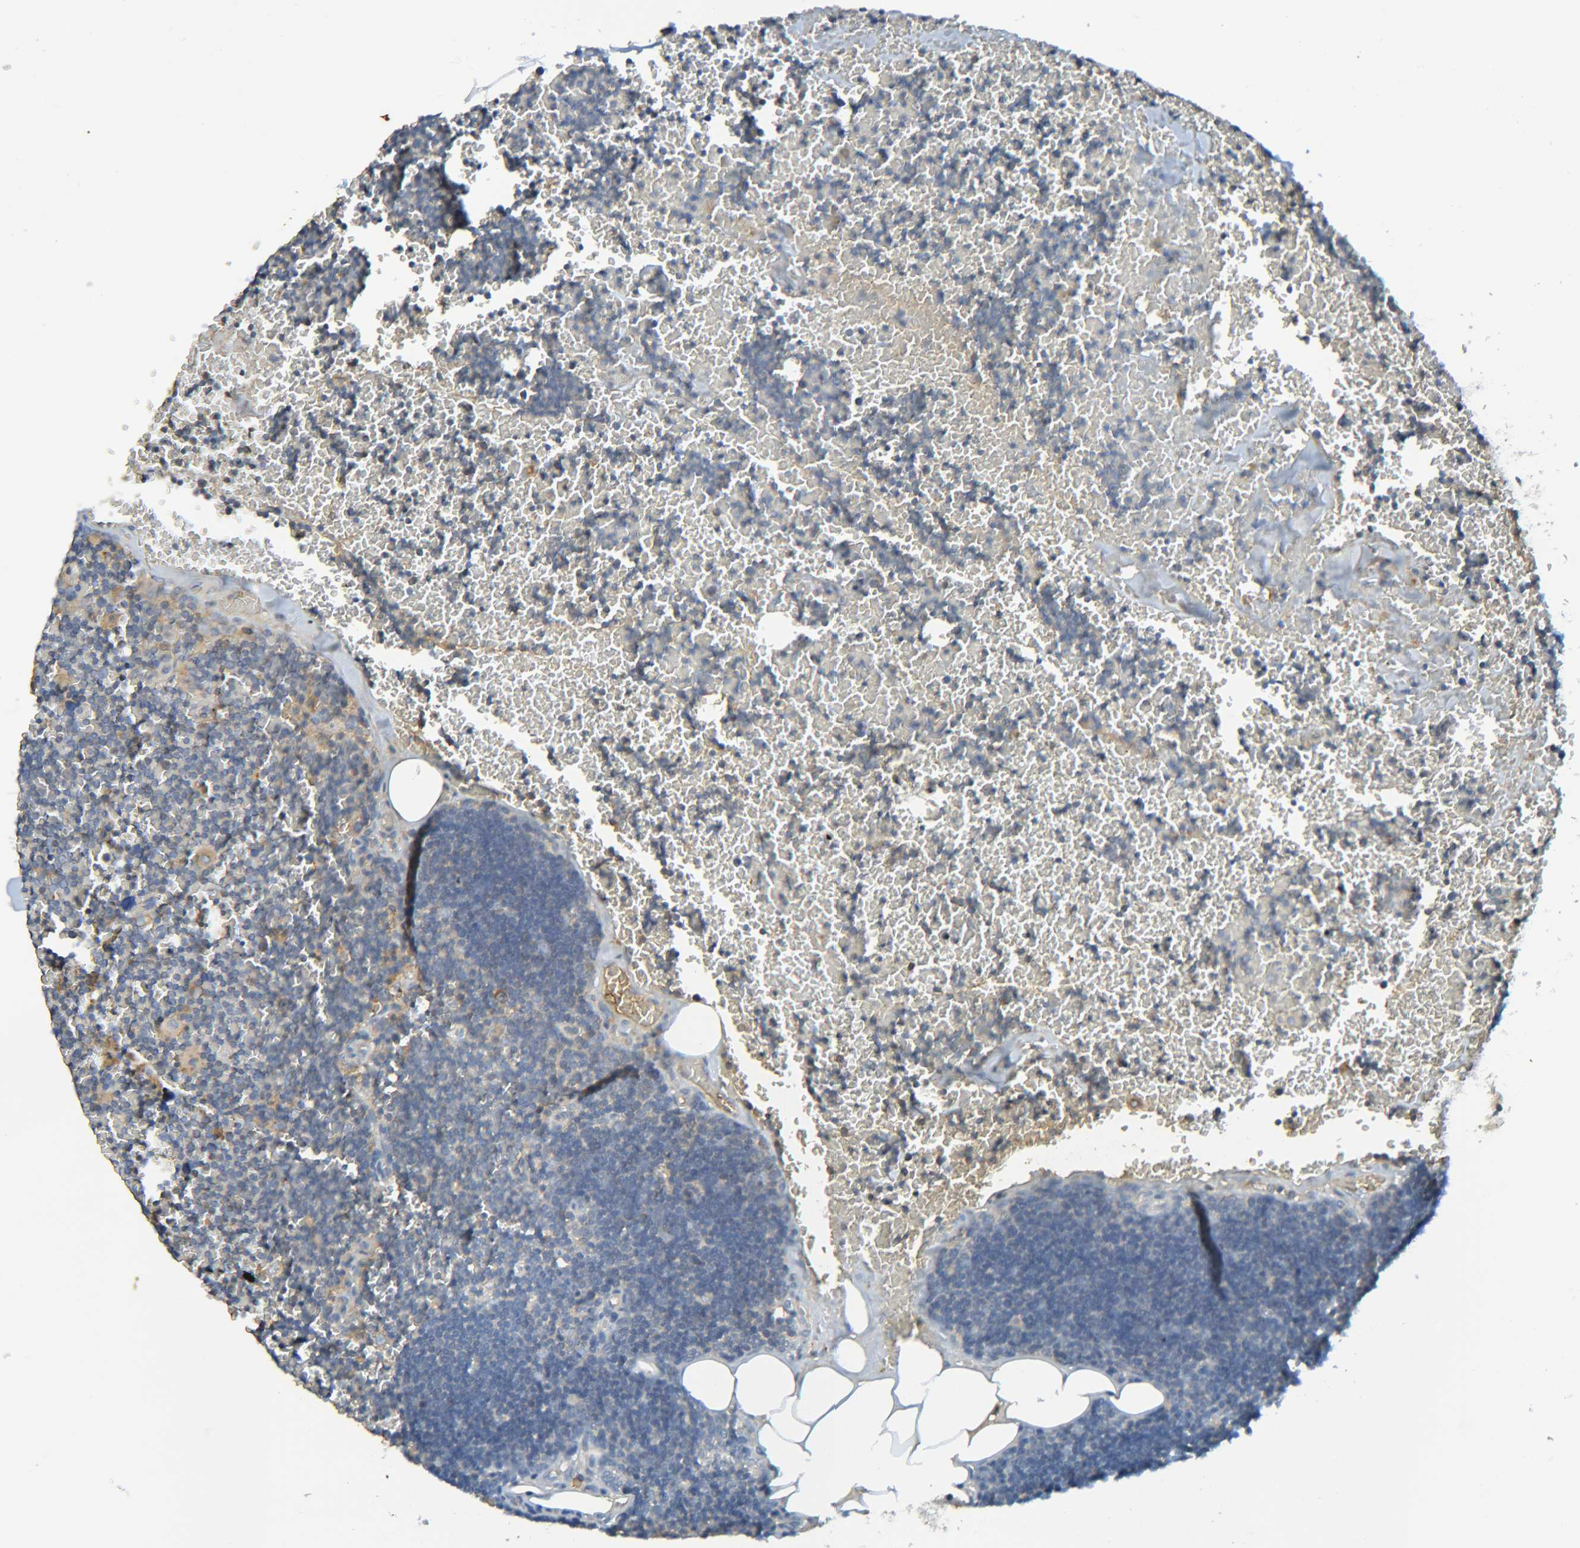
{"staining": {"intensity": "weak", "quantity": "25%-75%", "location": "cytoplasmic/membranous"}, "tissue": "lymph node", "cell_type": "Germinal center cells", "image_type": "normal", "snomed": [{"axis": "morphology", "description": "Normal tissue, NOS"}, {"axis": "topography", "description": "Lymph node"}], "caption": "The micrograph demonstrates staining of unremarkable lymph node, revealing weak cytoplasmic/membranous protein staining (brown color) within germinal center cells. The protein of interest is stained brown, and the nuclei are stained in blue (DAB IHC with brightfield microscopy, high magnification).", "gene": "C1QA", "patient": {"sex": "male", "age": 33}}